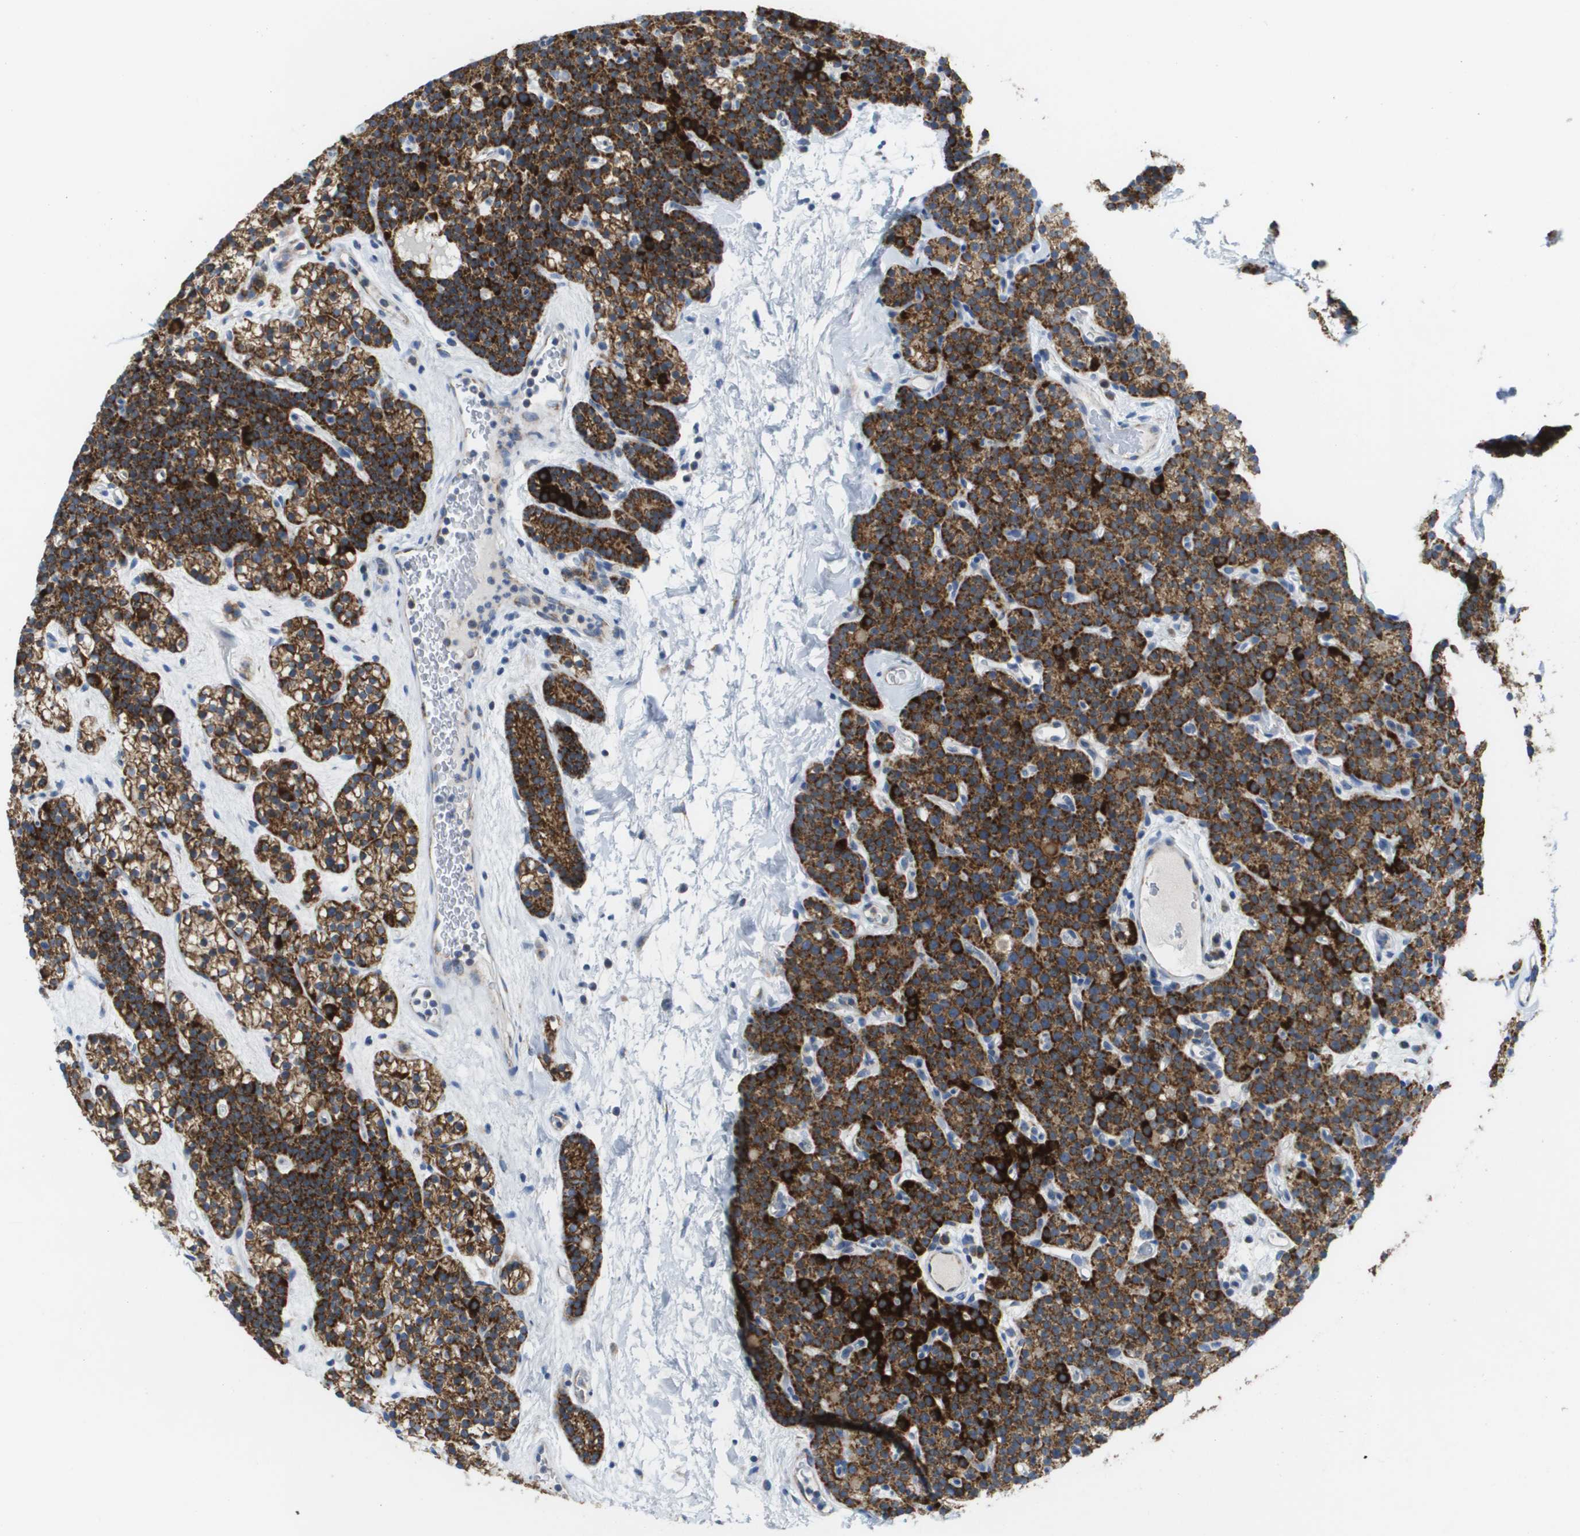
{"staining": {"intensity": "strong", "quantity": ">75%", "location": "cytoplasmic/membranous"}, "tissue": "parathyroid gland", "cell_type": "Glandular cells", "image_type": "normal", "snomed": [{"axis": "morphology", "description": "Normal tissue, NOS"}, {"axis": "morphology", "description": "Adenoma, NOS"}, {"axis": "topography", "description": "Parathyroid gland"}], "caption": "Glandular cells reveal high levels of strong cytoplasmic/membranous positivity in about >75% of cells in unremarkable parathyroid gland.", "gene": "FIS1", "patient": {"sex": "female", "age": 54}}